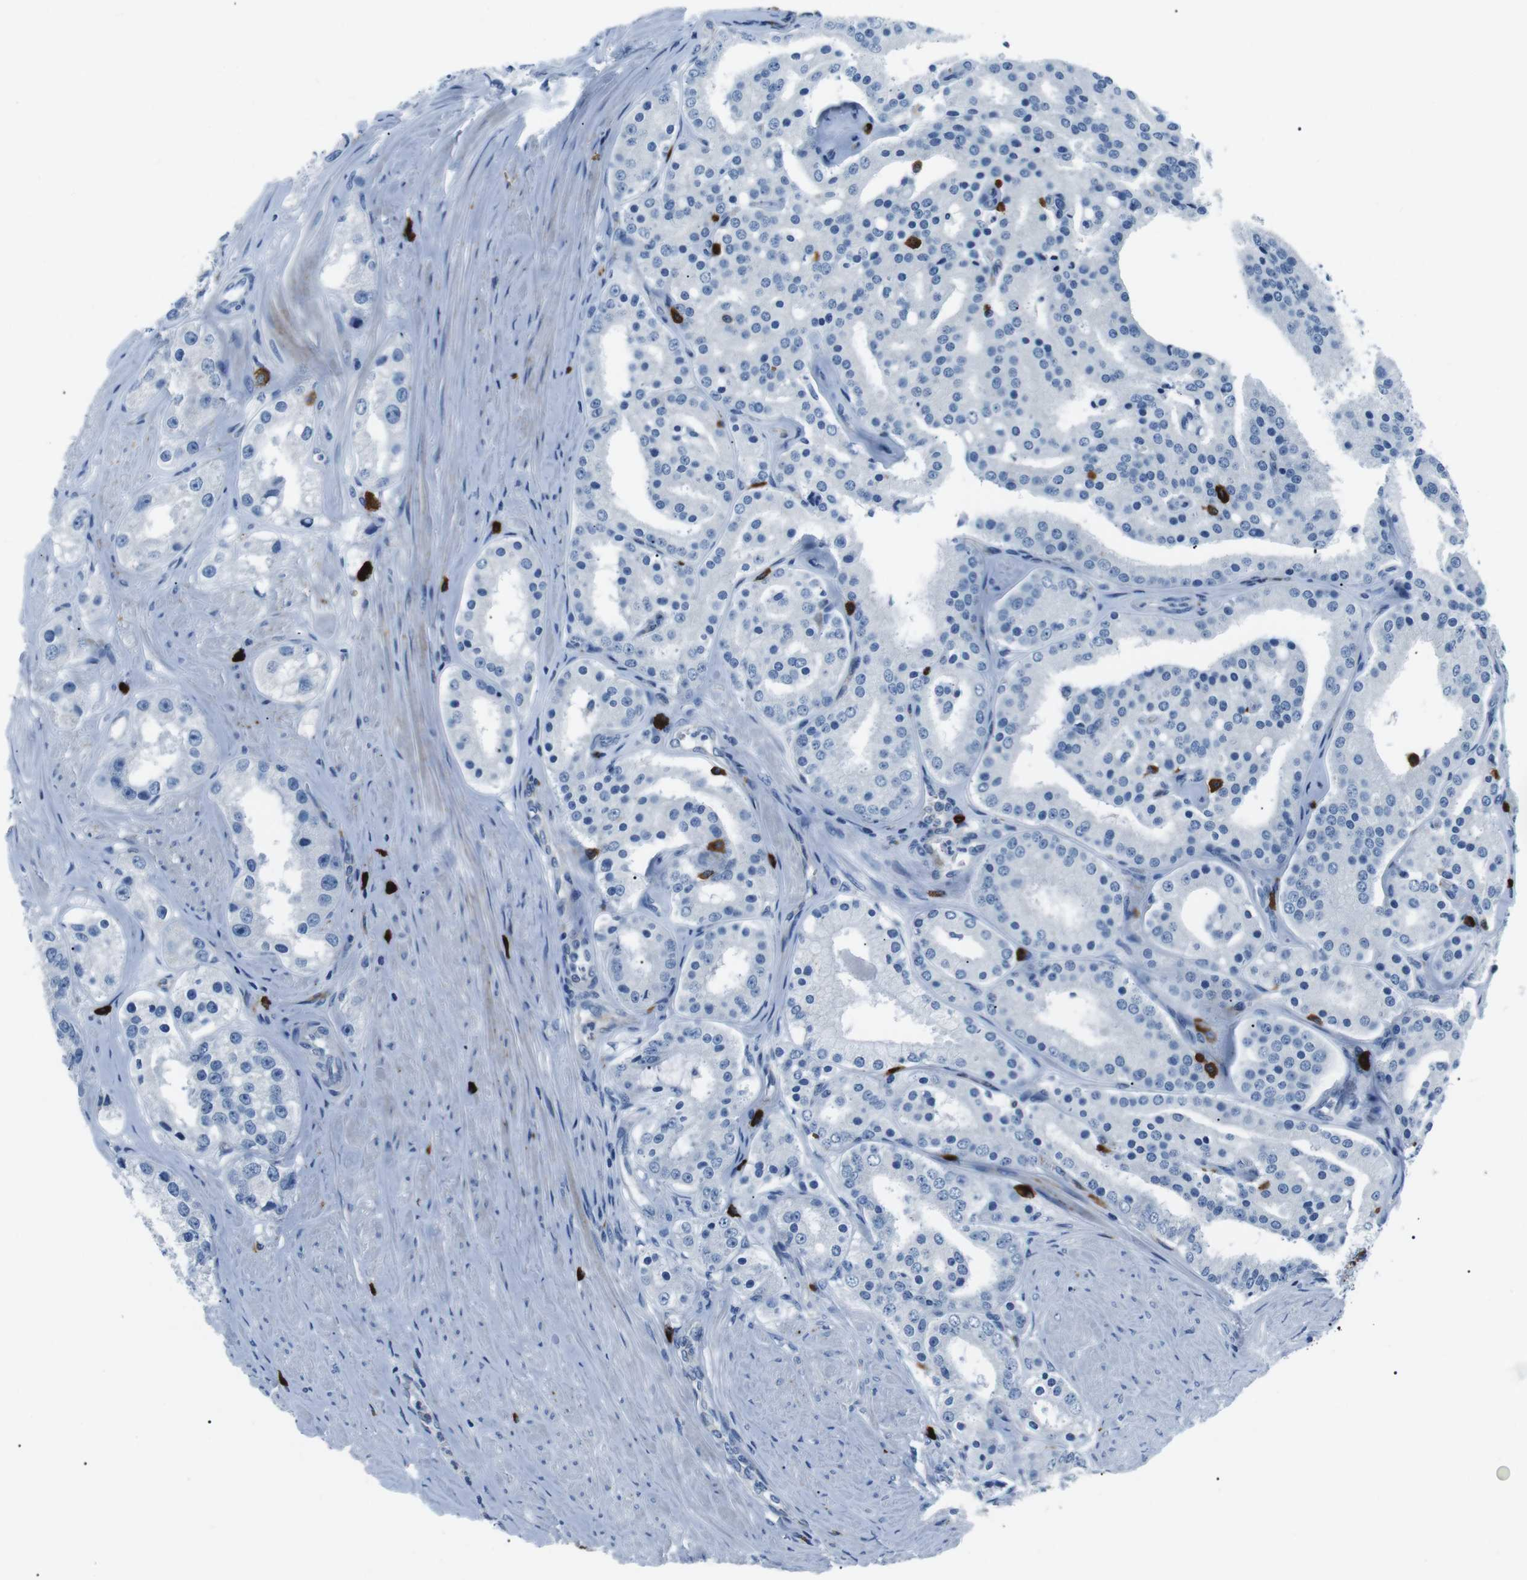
{"staining": {"intensity": "negative", "quantity": "none", "location": "none"}, "tissue": "prostate cancer", "cell_type": "Tumor cells", "image_type": "cancer", "snomed": [{"axis": "morphology", "description": "Adenocarcinoma, Low grade"}, {"axis": "topography", "description": "Prostate"}], "caption": "An immunohistochemistry histopathology image of prostate cancer is shown. There is no staining in tumor cells of prostate cancer.", "gene": "CSF2RA", "patient": {"sex": "male", "age": 63}}